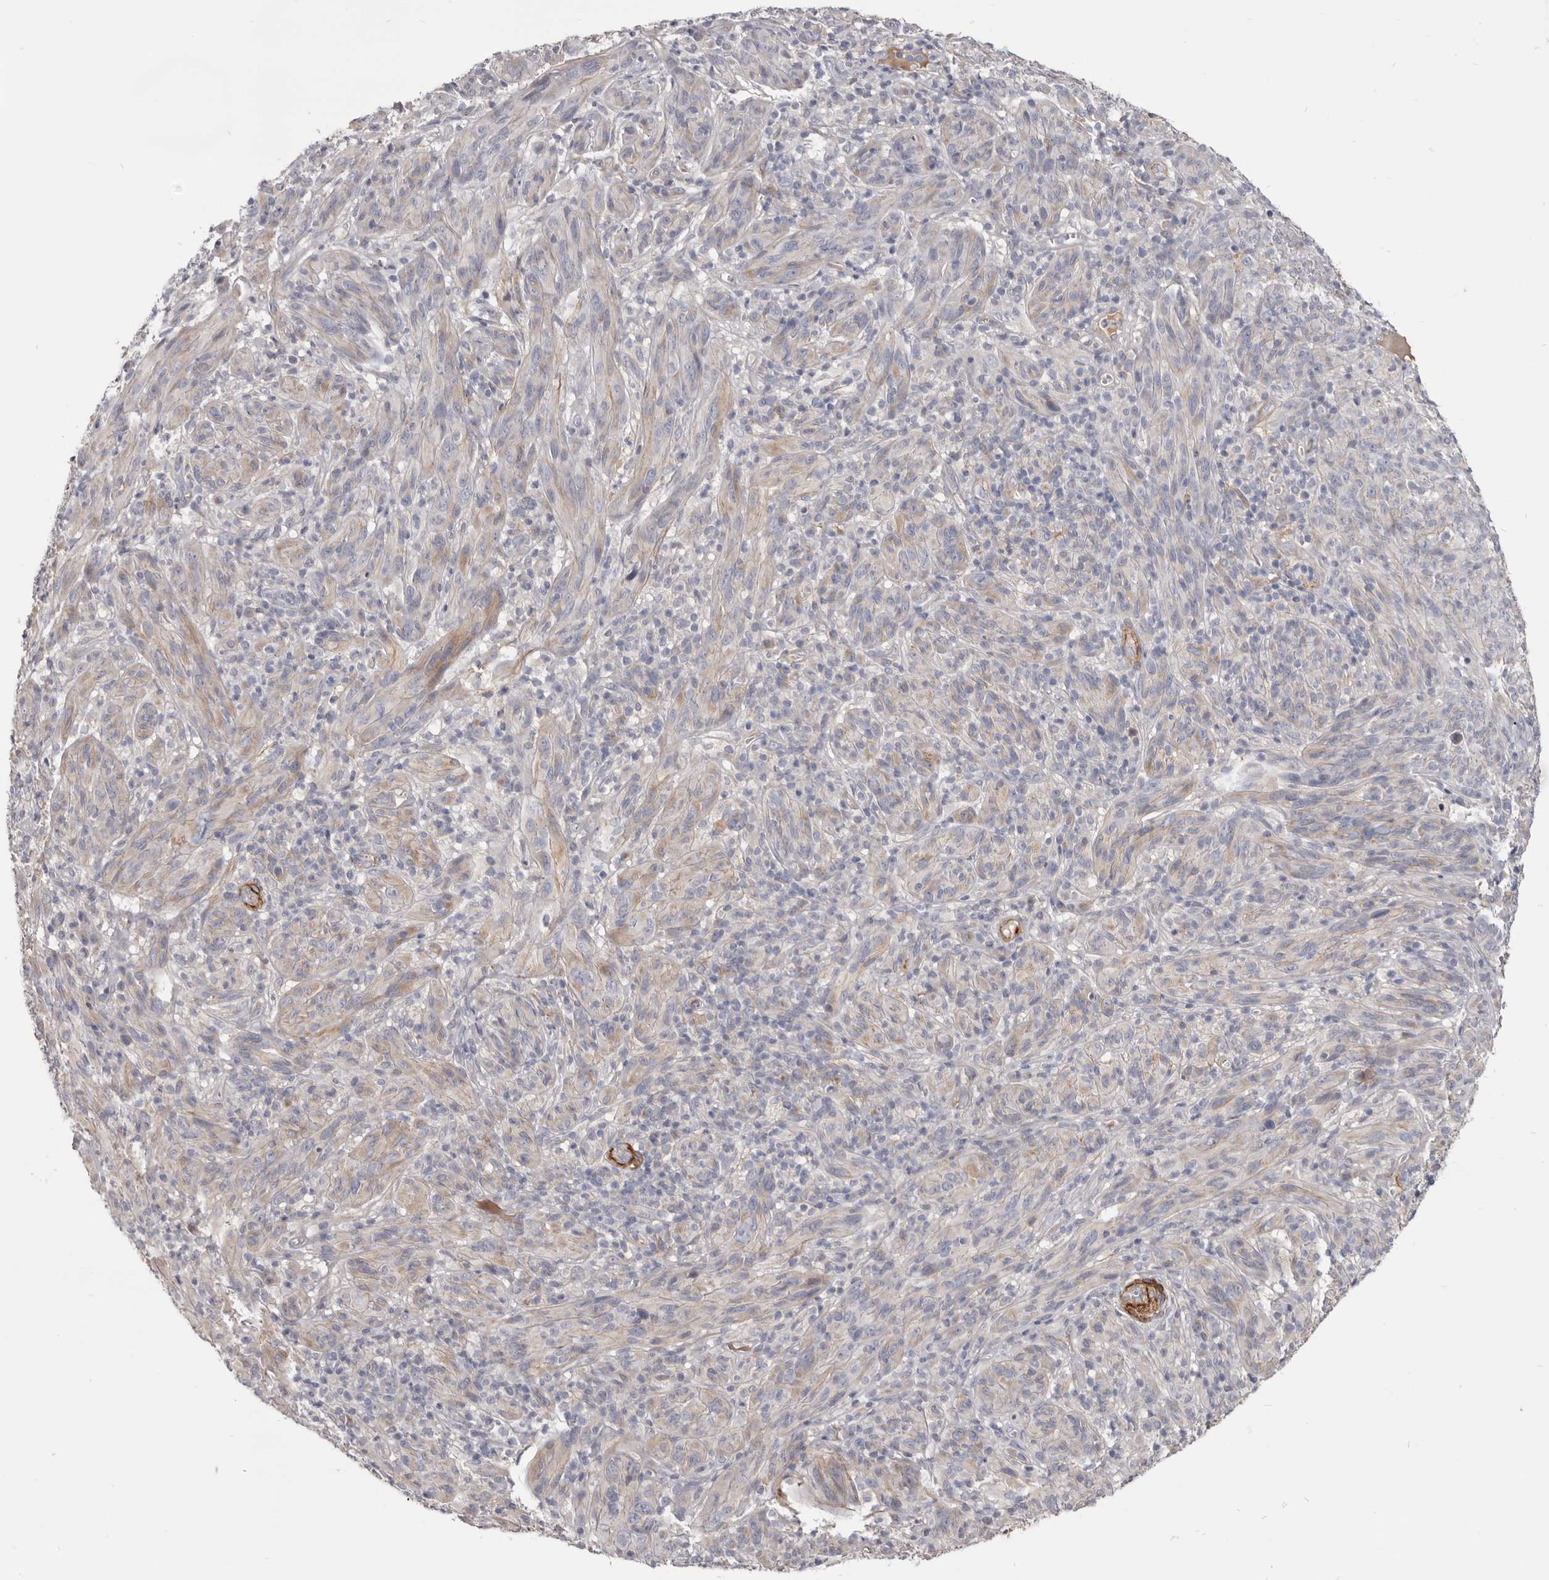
{"staining": {"intensity": "negative", "quantity": "none", "location": "none"}, "tissue": "melanoma", "cell_type": "Tumor cells", "image_type": "cancer", "snomed": [{"axis": "morphology", "description": "Malignant melanoma, NOS"}, {"axis": "topography", "description": "Skin of head"}], "caption": "An IHC micrograph of melanoma is shown. There is no staining in tumor cells of melanoma.", "gene": "CGN", "patient": {"sex": "male", "age": 96}}